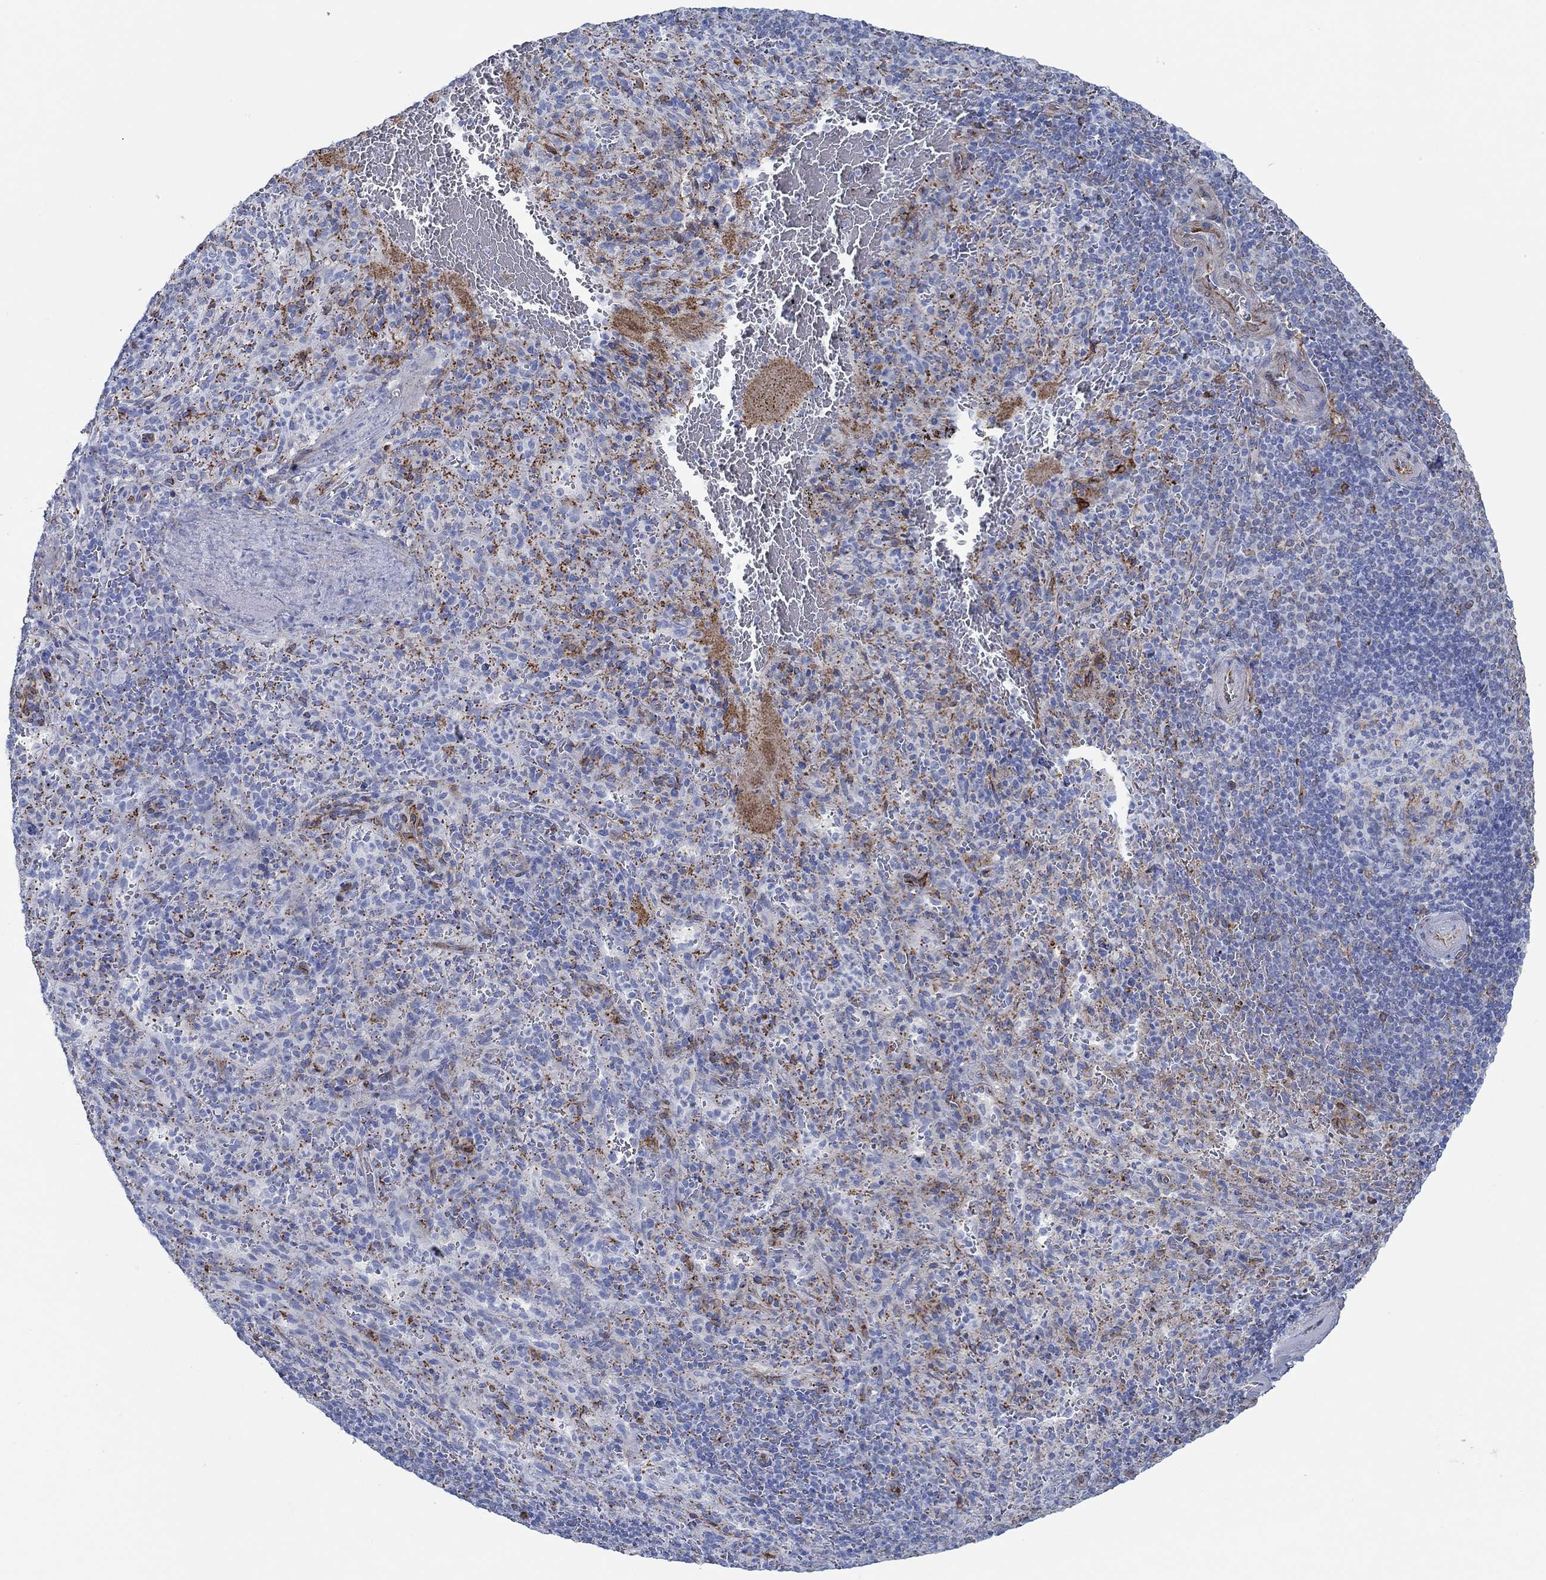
{"staining": {"intensity": "strong", "quantity": "<25%", "location": "cytoplasmic/membranous"}, "tissue": "spleen", "cell_type": "Cells in red pulp", "image_type": "normal", "snomed": [{"axis": "morphology", "description": "Normal tissue, NOS"}, {"axis": "topography", "description": "Spleen"}], "caption": "Spleen stained with IHC exhibits strong cytoplasmic/membranous expression in approximately <25% of cells in red pulp. The protein of interest is shown in brown color, while the nuclei are stained blue.", "gene": "STC2", "patient": {"sex": "male", "age": 57}}